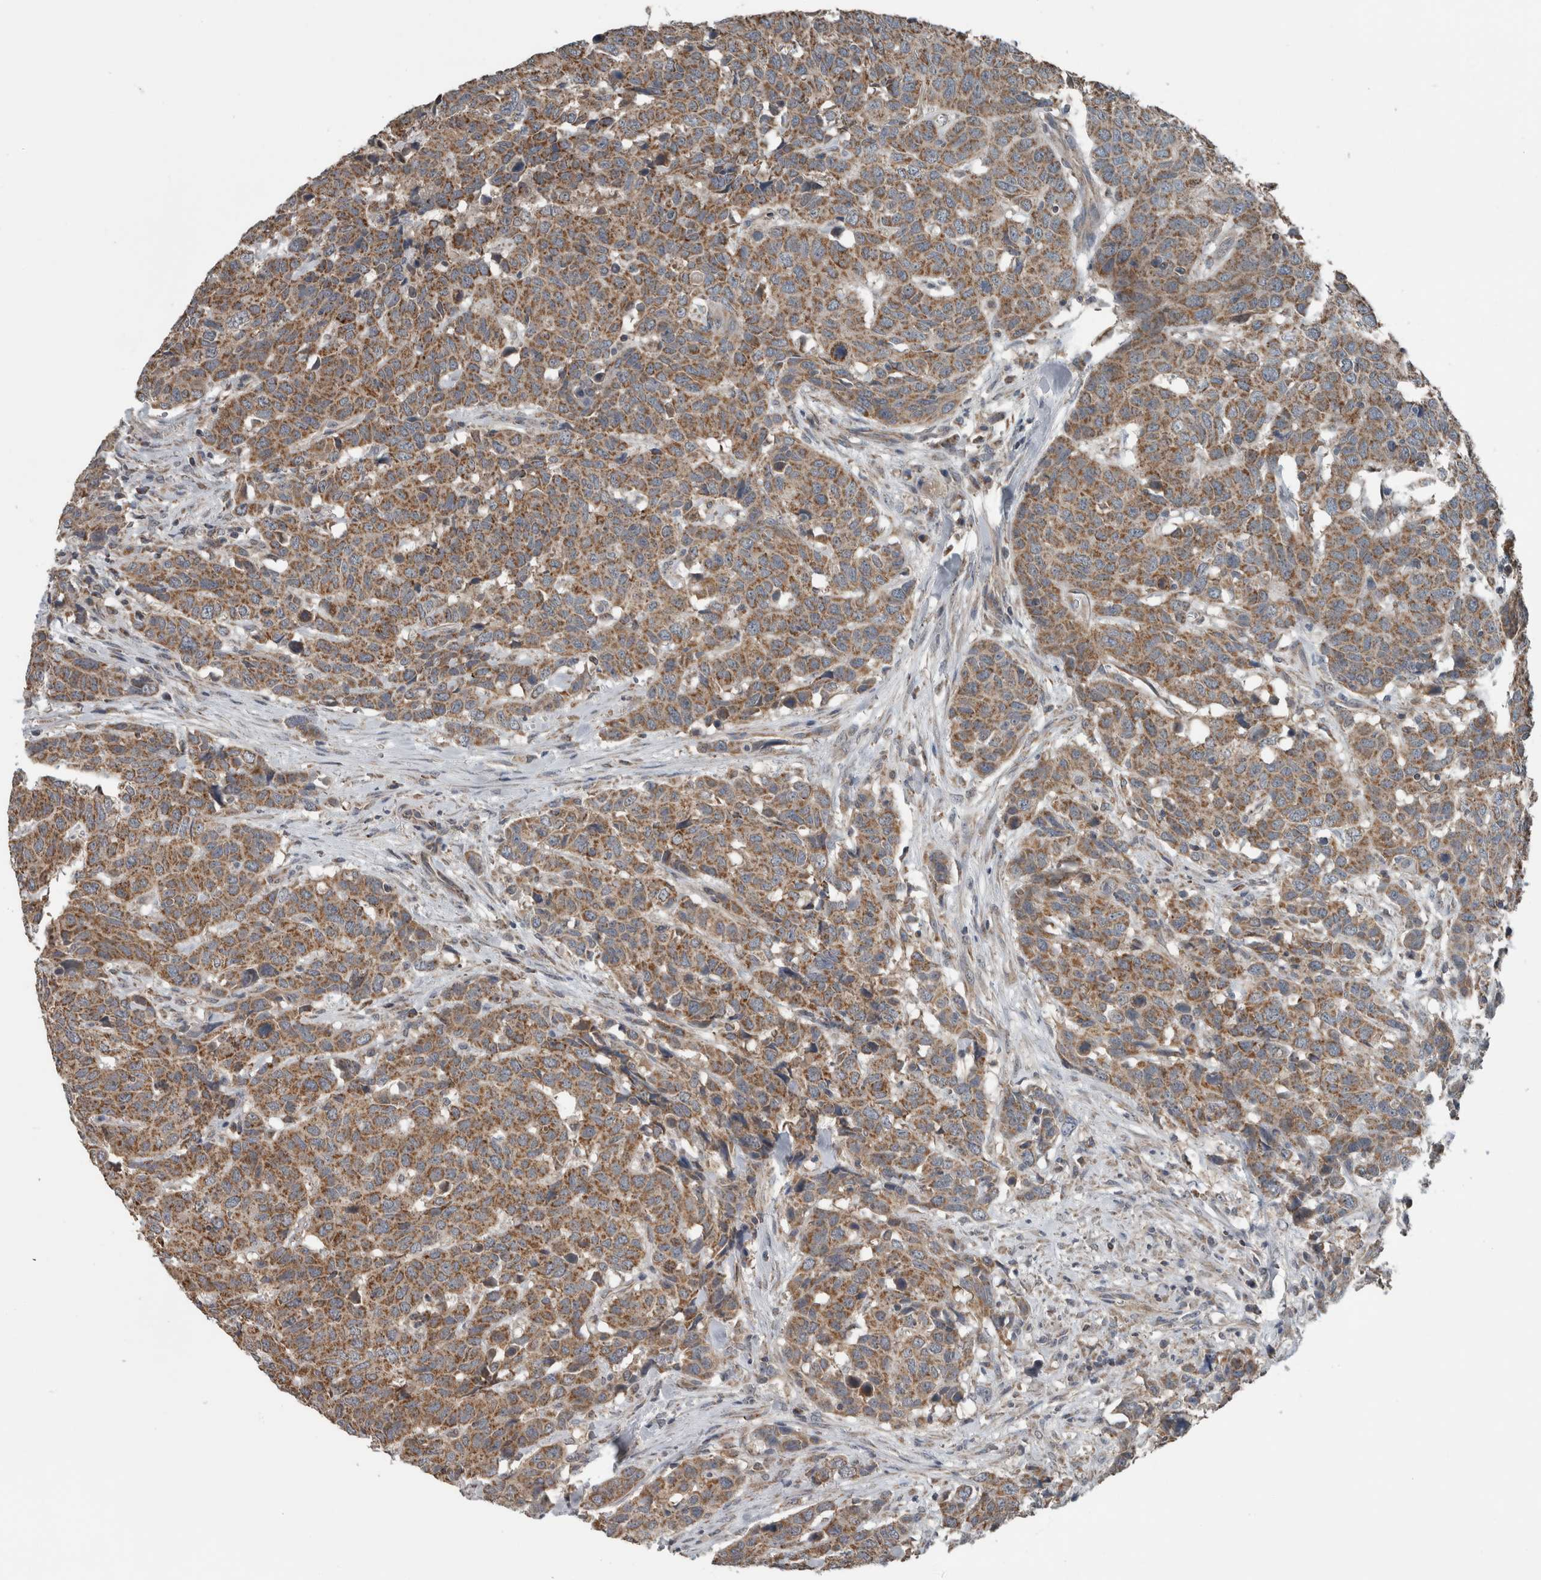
{"staining": {"intensity": "moderate", "quantity": ">75%", "location": "cytoplasmic/membranous"}, "tissue": "head and neck cancer", "cell_type": "Tumor cells", "image_type": "cancer", "snomed": [{"axis": "morphology", "description": "Squamous cell carcinoma, NOS"}, {"axis": "topography", "description": "Head-Neck"}], "caption": "Immunohistochemistry (IHC) of human head and neck squamous cell carcinoma shows medium levels of moderate cytoplasmic/membranous expression in about >75% of tumor cells. (DAB (3,3'-diaminobenzidine) = brown stain, brightfield microscopy at high magnification).", "gene": "ARMC1", "patient": {"sex": "male", "age": 66}}